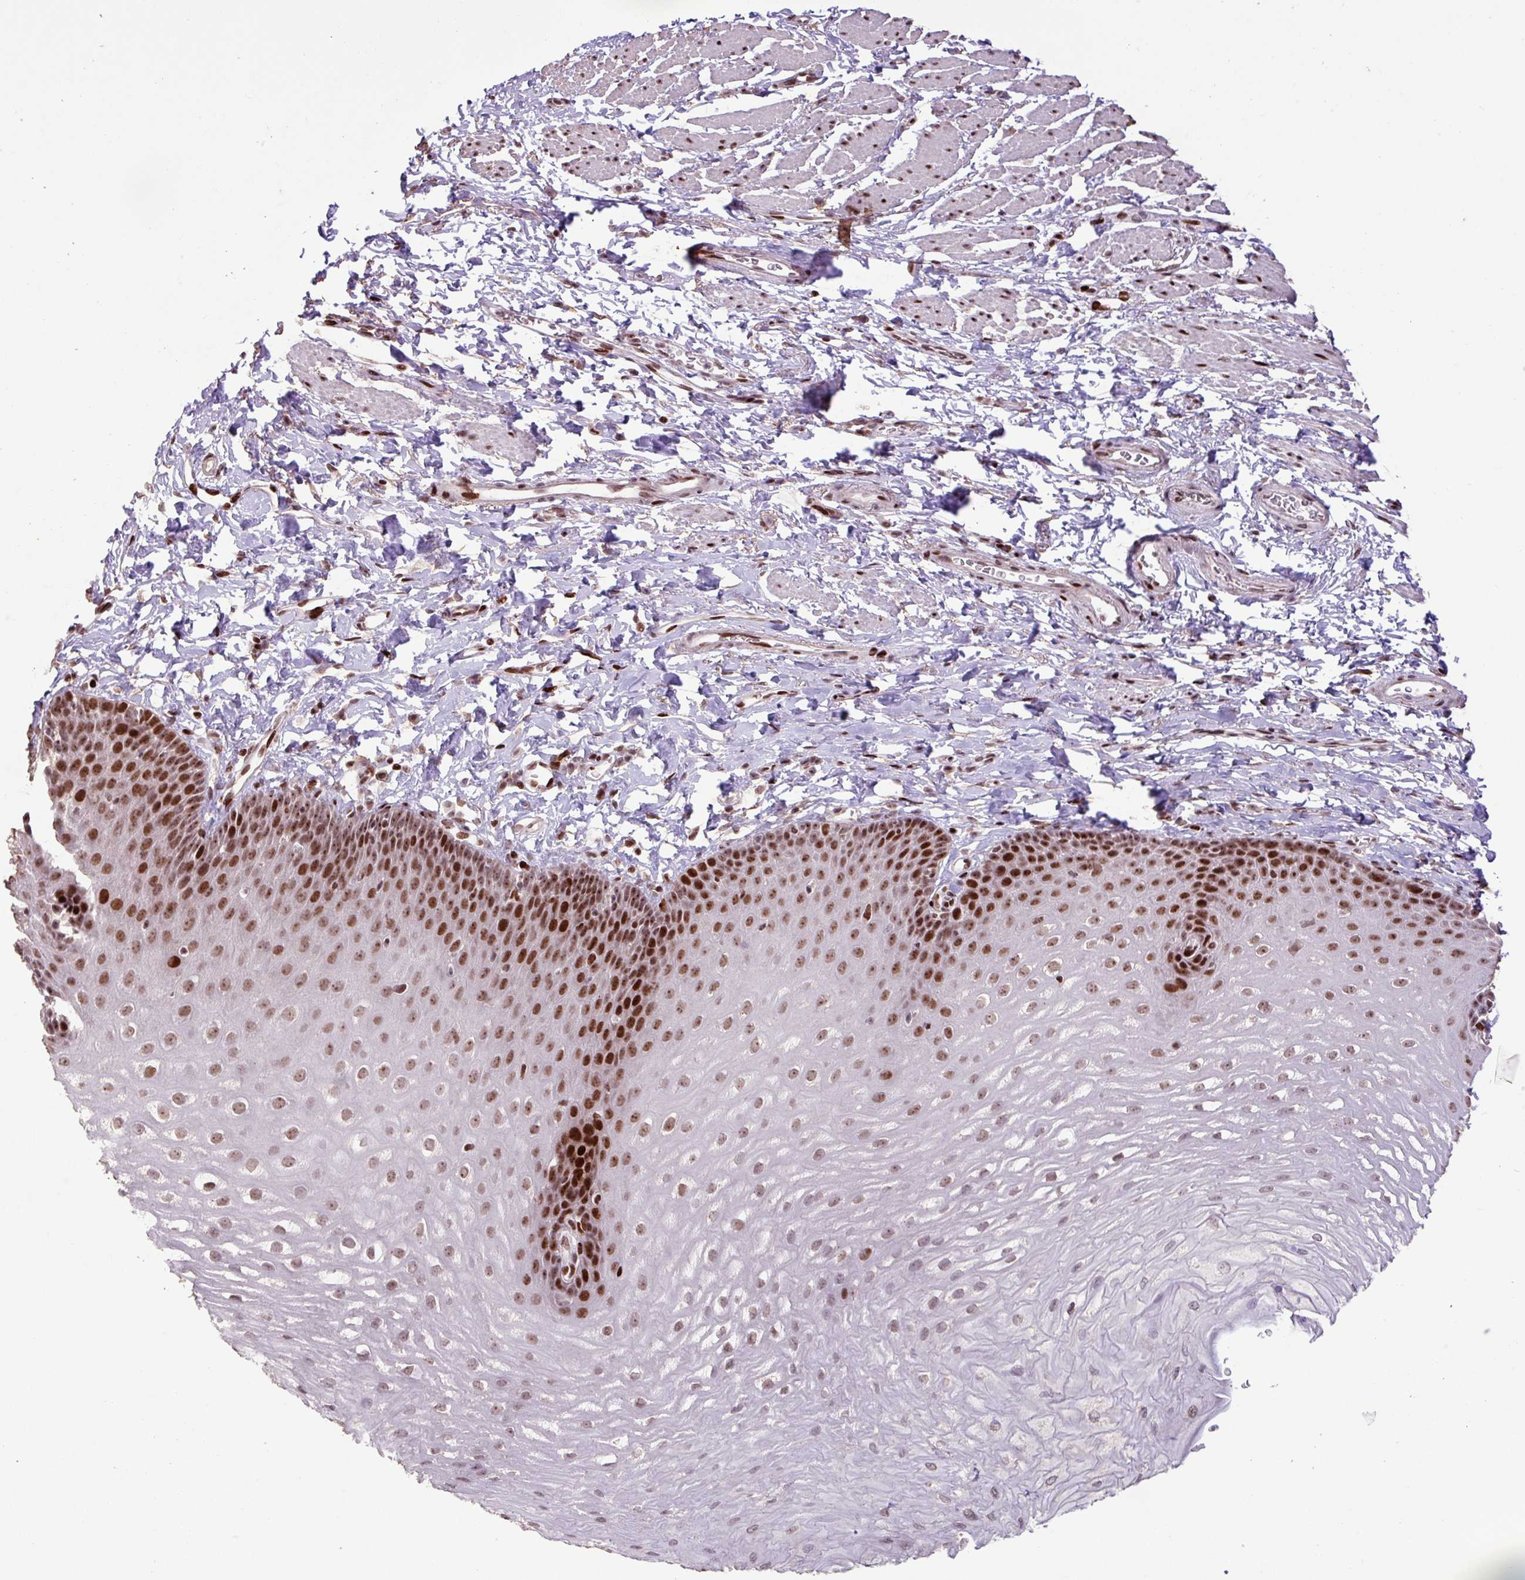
{"staining": {"intensity": "strong", "quantity": ">75%", "location": "nuclear"}, "tissue": "esophagus", "cell_type": "Squamous epithelial cells", "image_type": "normal", "snomed": [{"axis": "morphology", "description": "Normal tissue, NOS"}, {"axis": "topography", "description": "Esophagus"}], "caption": "Brown immunohistochemical staining in benign human esophagus shows strong nuclear staining in about >75% of squamous epithelial cells. Nuclei are stained in blue.", "gene": "ZNF709", "patient": {"sex": "male", "age": 70}}